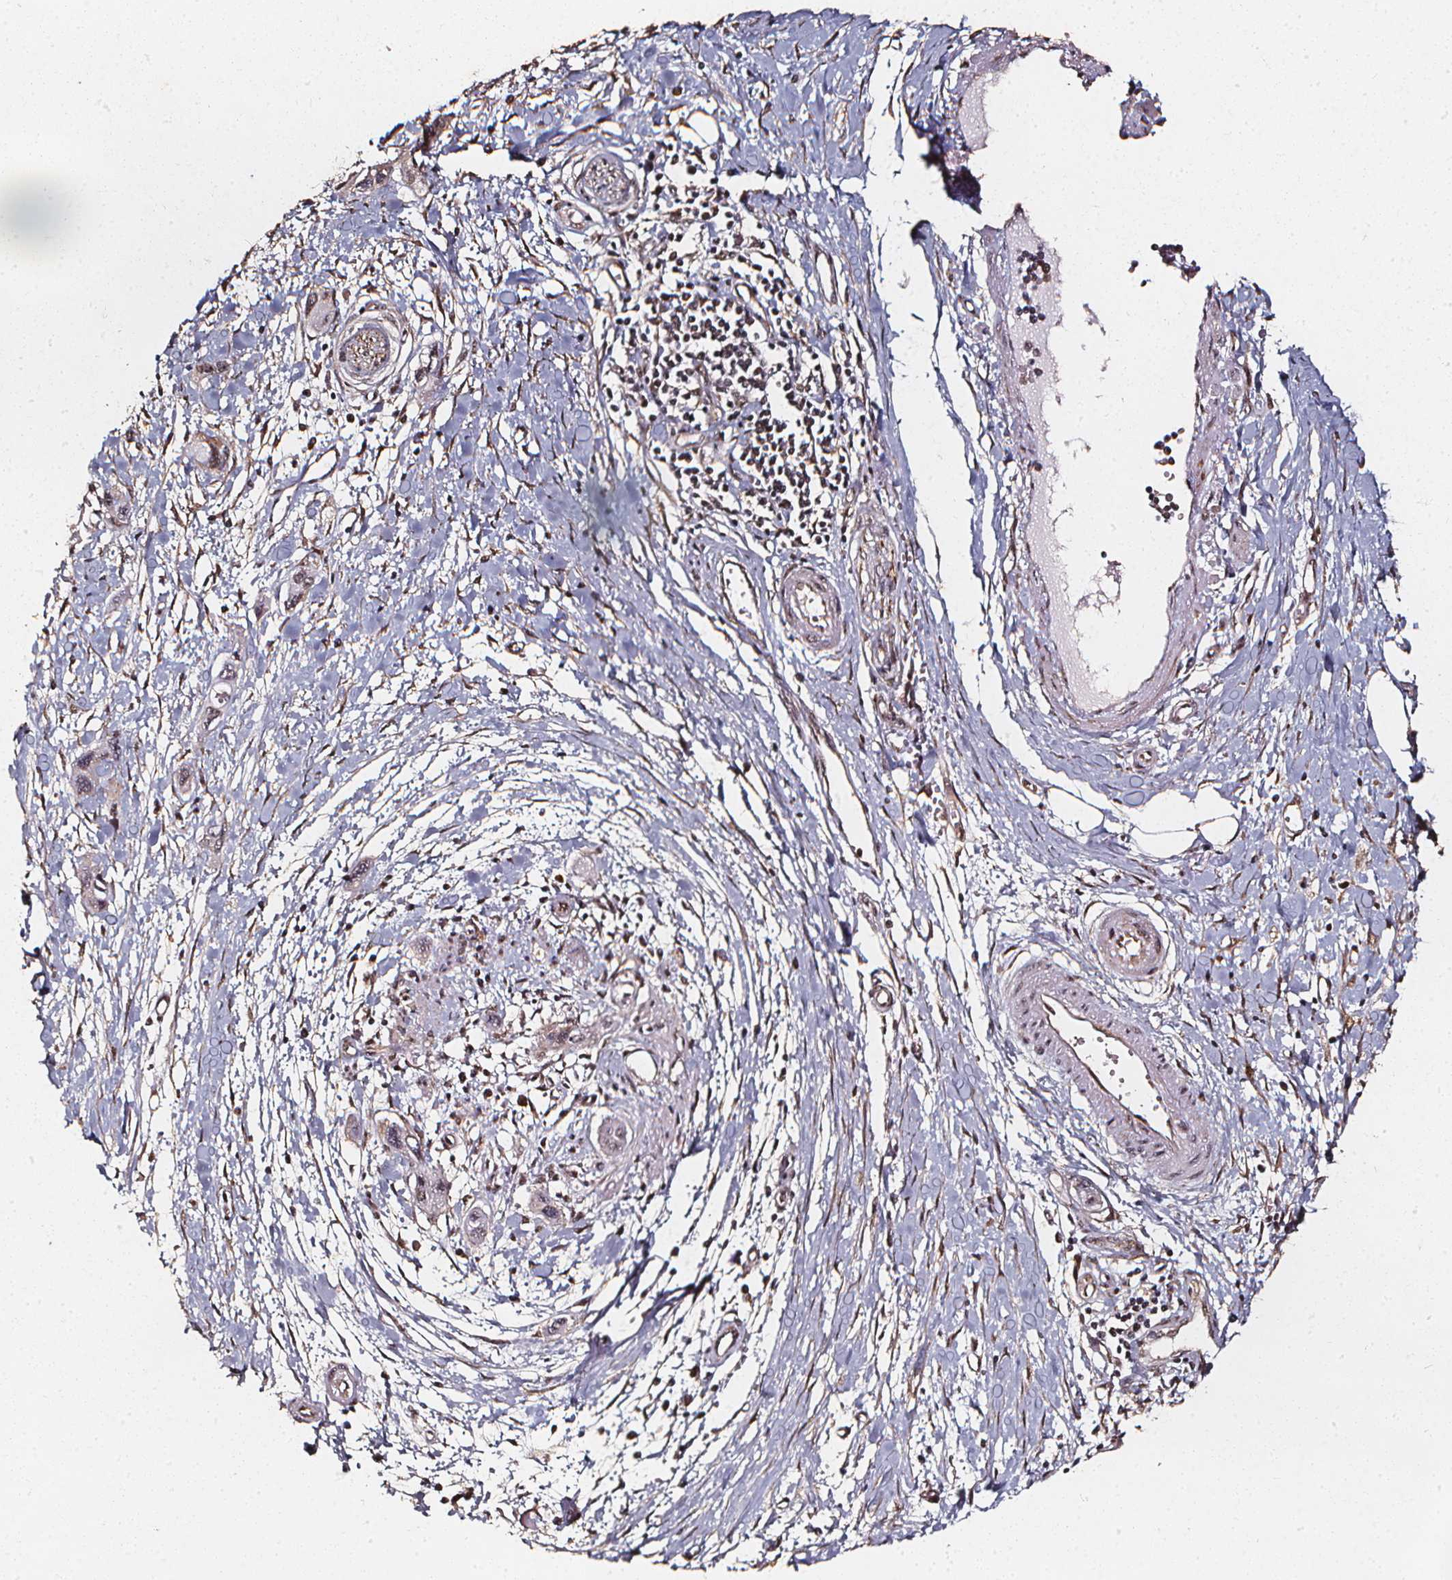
{"staining": {"intensity": "weak", "quantity": "<25%", "location": "cytoplasmic/membranous,nuclear"}, "tissue": "pancreatic cancer", "cell_type": "Tumor cells", "image_type": "cancer", "snomed": [{"axis": "morphology", "description": "Adenocarcinoma, NOS"}, {"axis": "topography", "description": "Pancreas"}], "caption": "Human pancreatic cancer stained for a protein using immunohistochemistry (IHC) exhibits no positivity in tumor cells.", "gene": "SMN1", "patient": {"sex": "male", "age": 60}}